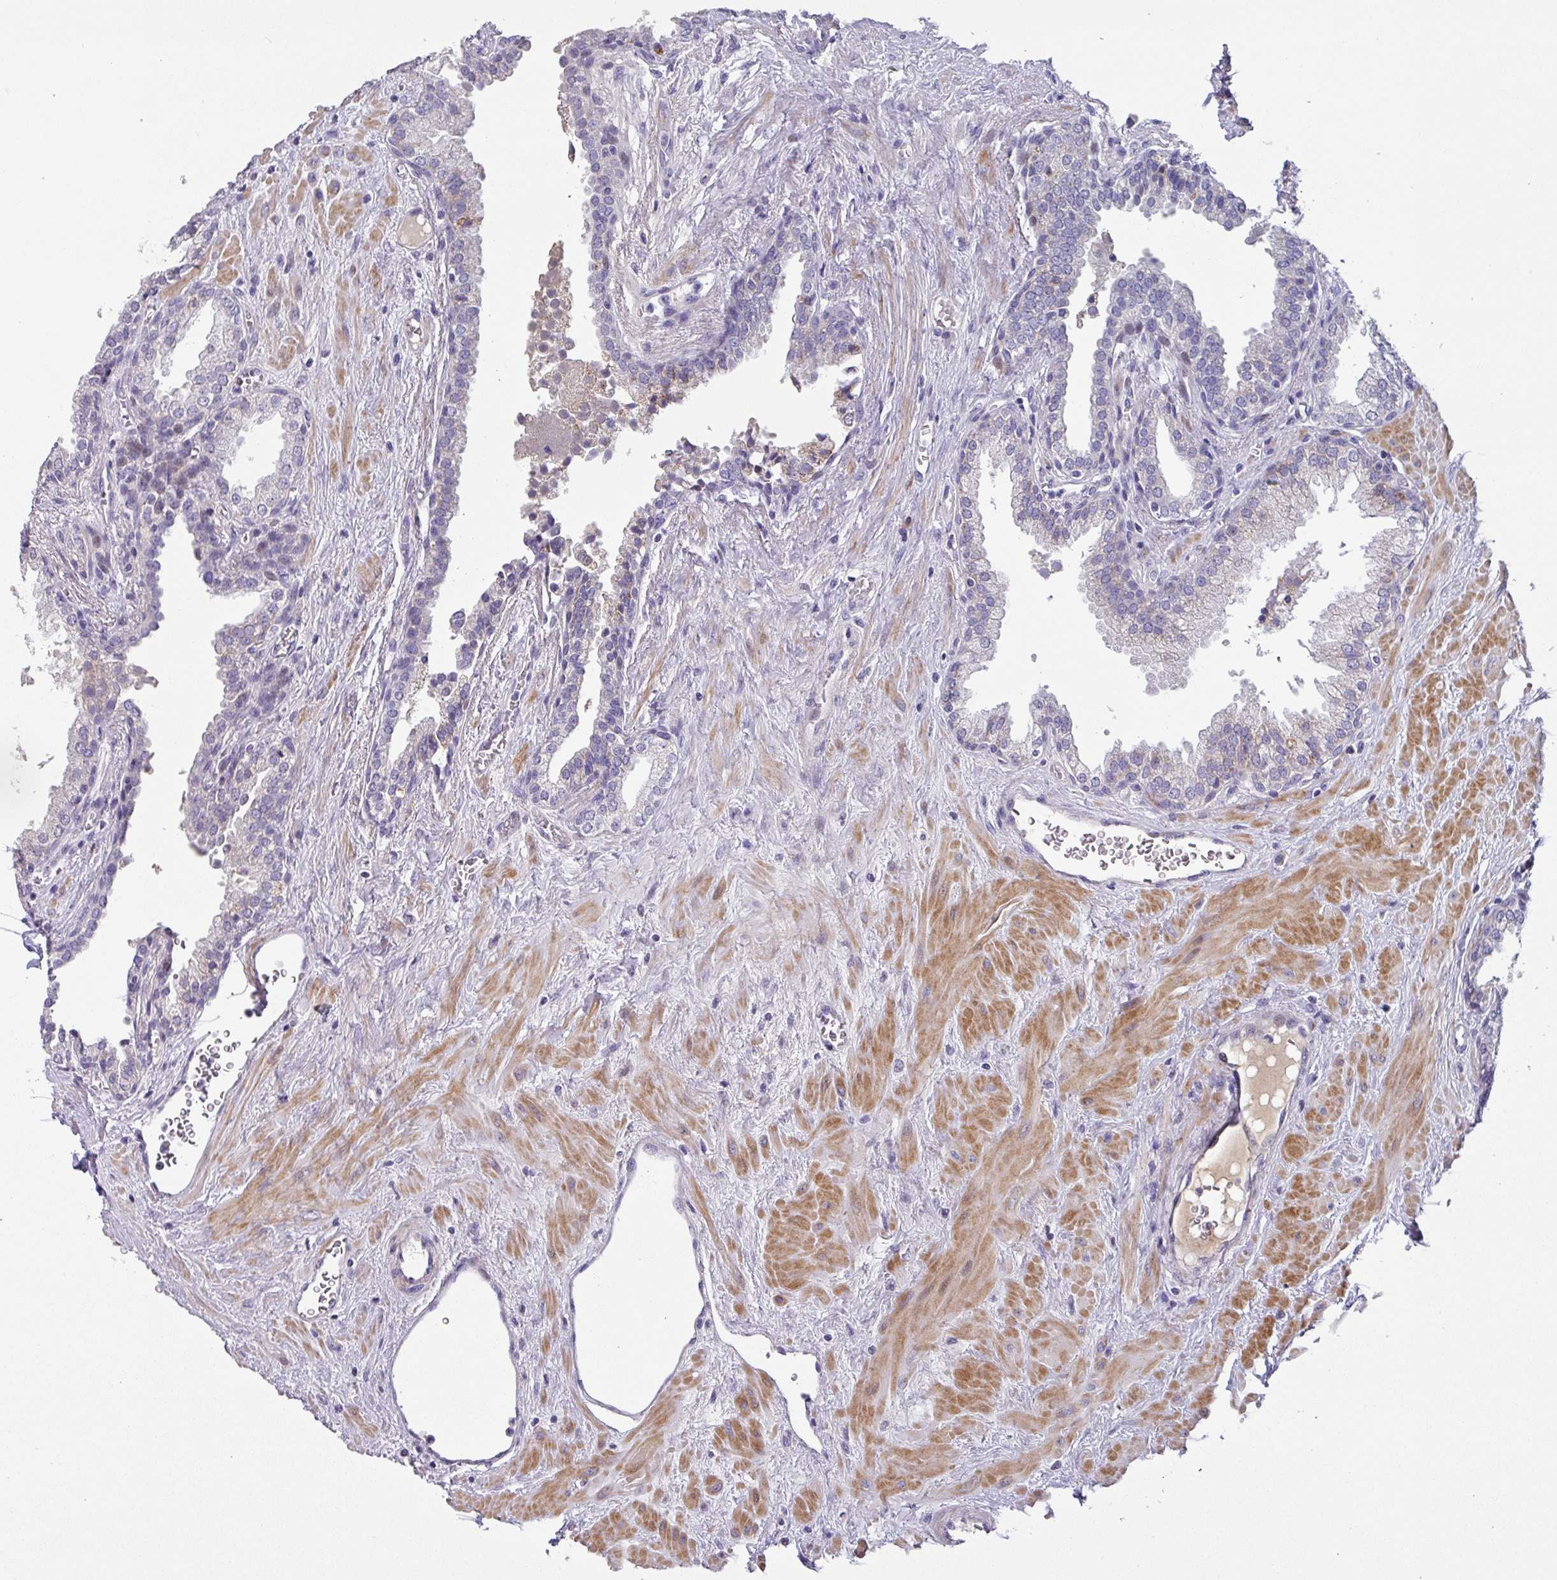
{"staining": {"intensity": "negative", "quantity": "none", "location": "none"}, "tissue": "prostate", "cell_type": "Glandular cells", "image_type": "normal", "snomed": [{"axis": "morphology", "description": "Normal tissue, NOS"}, {"axis": "topography", "description": "Prostate"}], "caption": "This is an IHC histopathology image of normal prostate. There is no staining in glandular cells.", "gene": "KLHL3", "patient": {"sex": "male", "age": 51}}